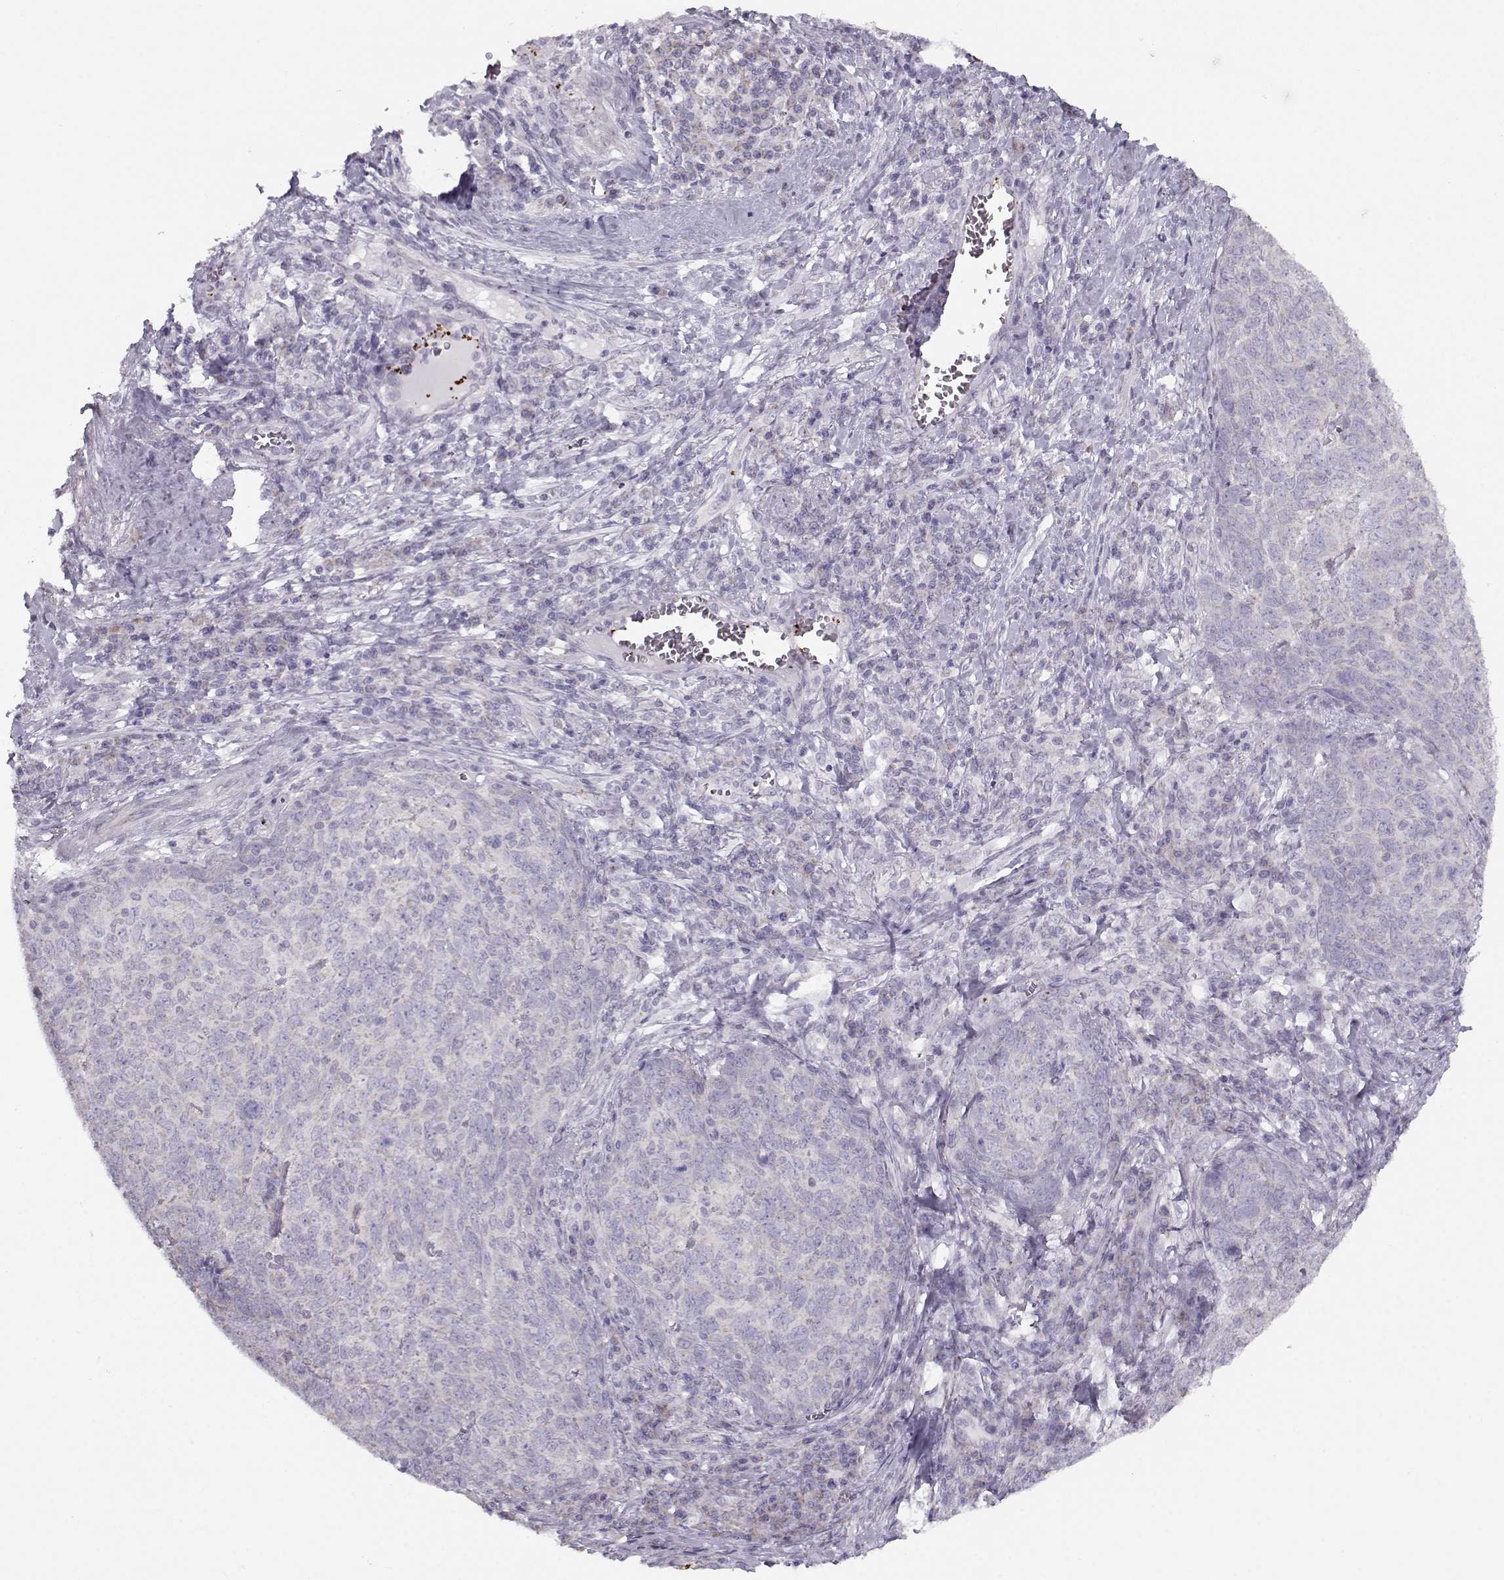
{"staining": {"intensity": "negative", "quantity": "none", "location": "none"}, "tissue": "skin cancer", "cell_type": "Tumor cells", "image_type": "cancer", "snomed": [{"axis": "morphology", "description": "Squamous cell carcinoma, NOS"}, {"axis": "topography", "description": "Skin"}, {"axis": "topography", "description": "Anal"}], "caption": "Skin cancer (squamous cell carcinoma) stained for a protein using immunohistochemistry (IHC) shows no positivity tumor cells.", "gene": "KLF17", "patient": {"sex": "female", "age": 51}}